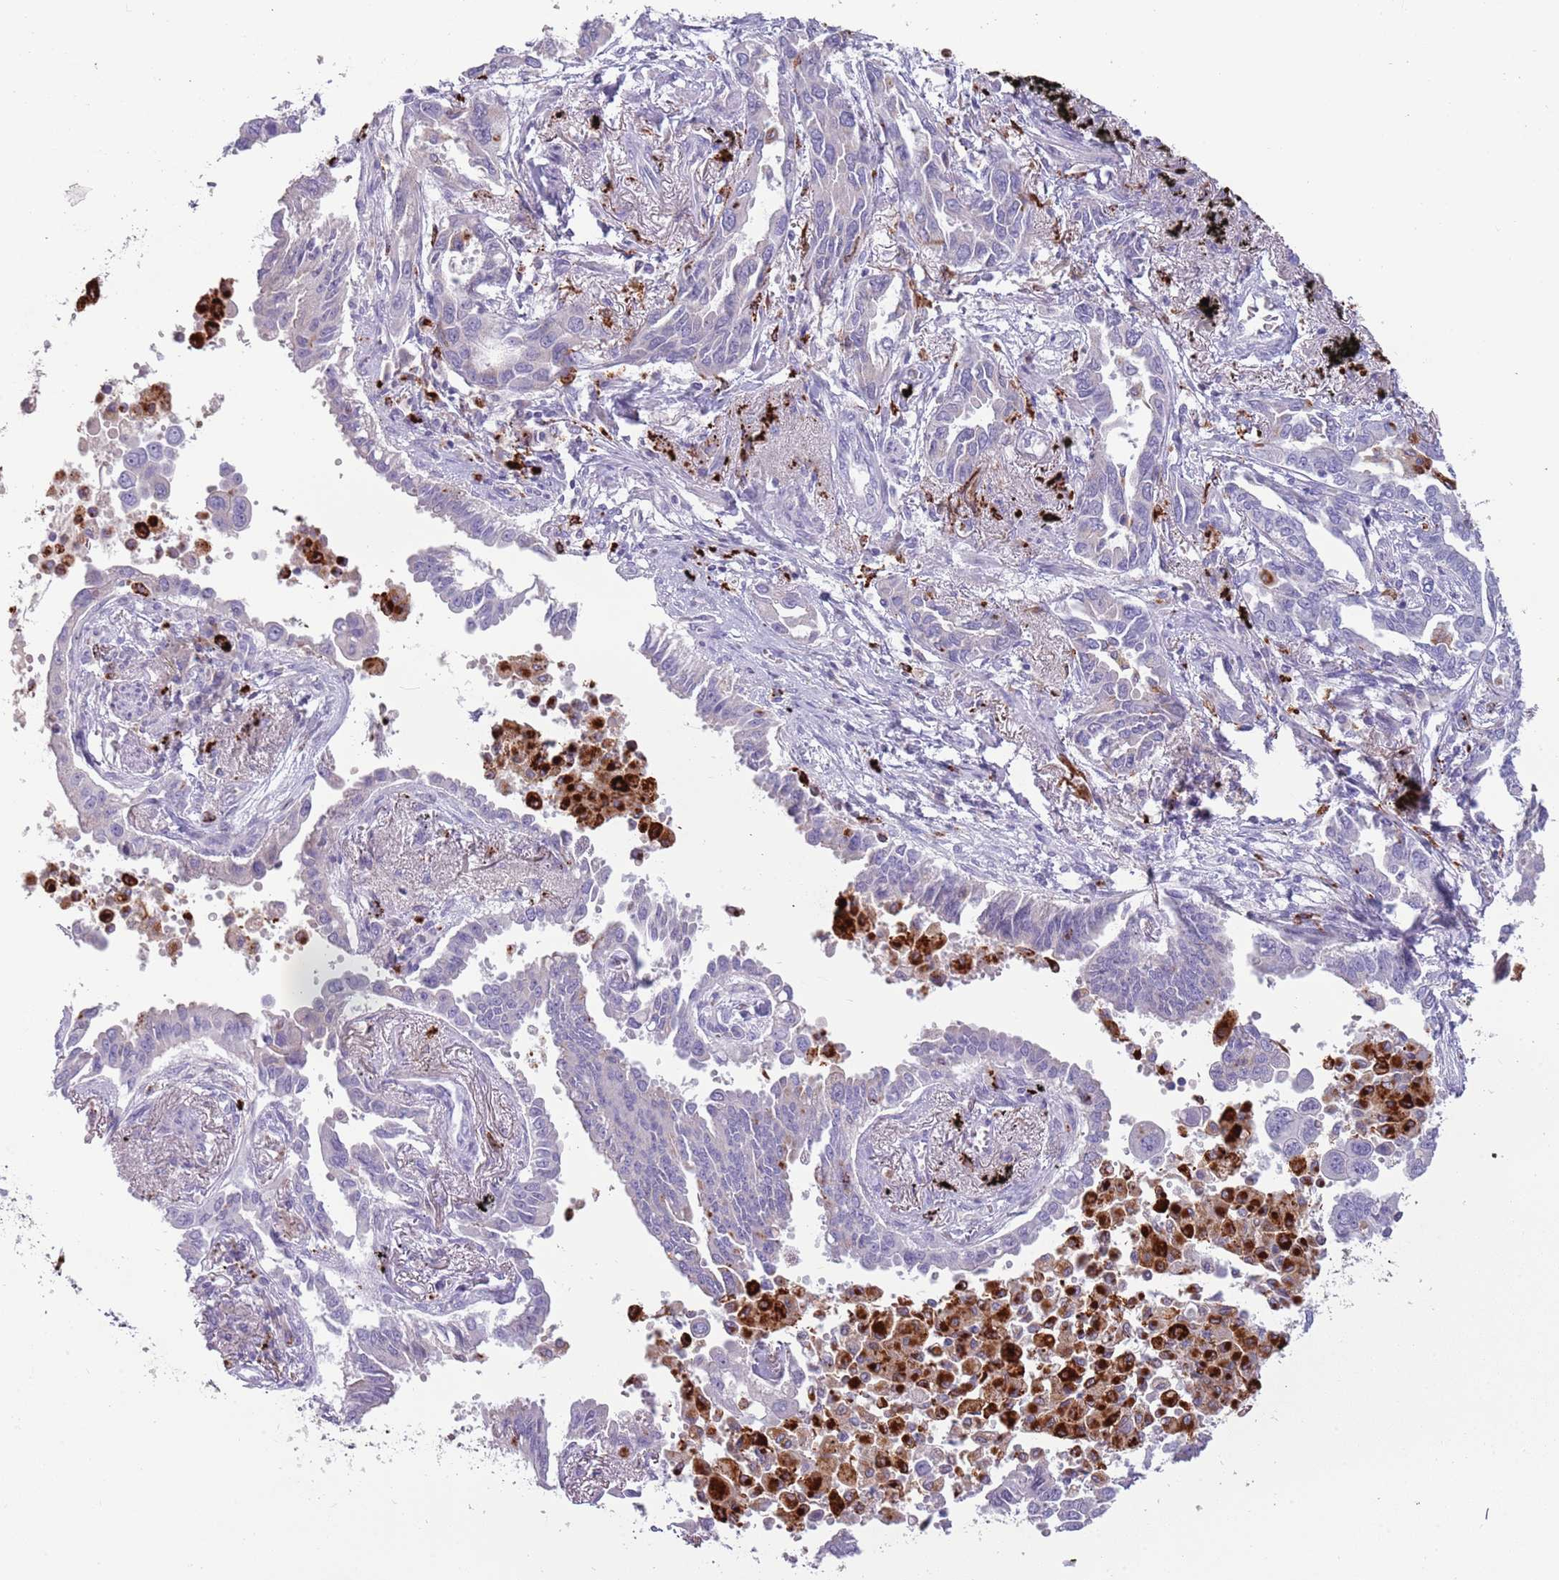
{"staining": {"intensity": "negative", "quantity": "none", "location": "none"}, "tissue": "lung cancer", "cell_type": "Tumor cells", "image_type": "cancer", "snomed": [{"axis": "morphology", "description": "Adenocarcinoma, NOS"}, {"axis": "topography", "description": "Lung"}], "caption": "Tumor cells are negative for protein expression in human lung adenocarcinoma. (Stains: DAB (3,3'-diaminobenzidine) immunohistochemistry with hematoxylin counter stain, Microscopy: brightfield microscopy at high magnification).", "gene": "NWD2", "patient": {"sex": "male", "age": 67}}